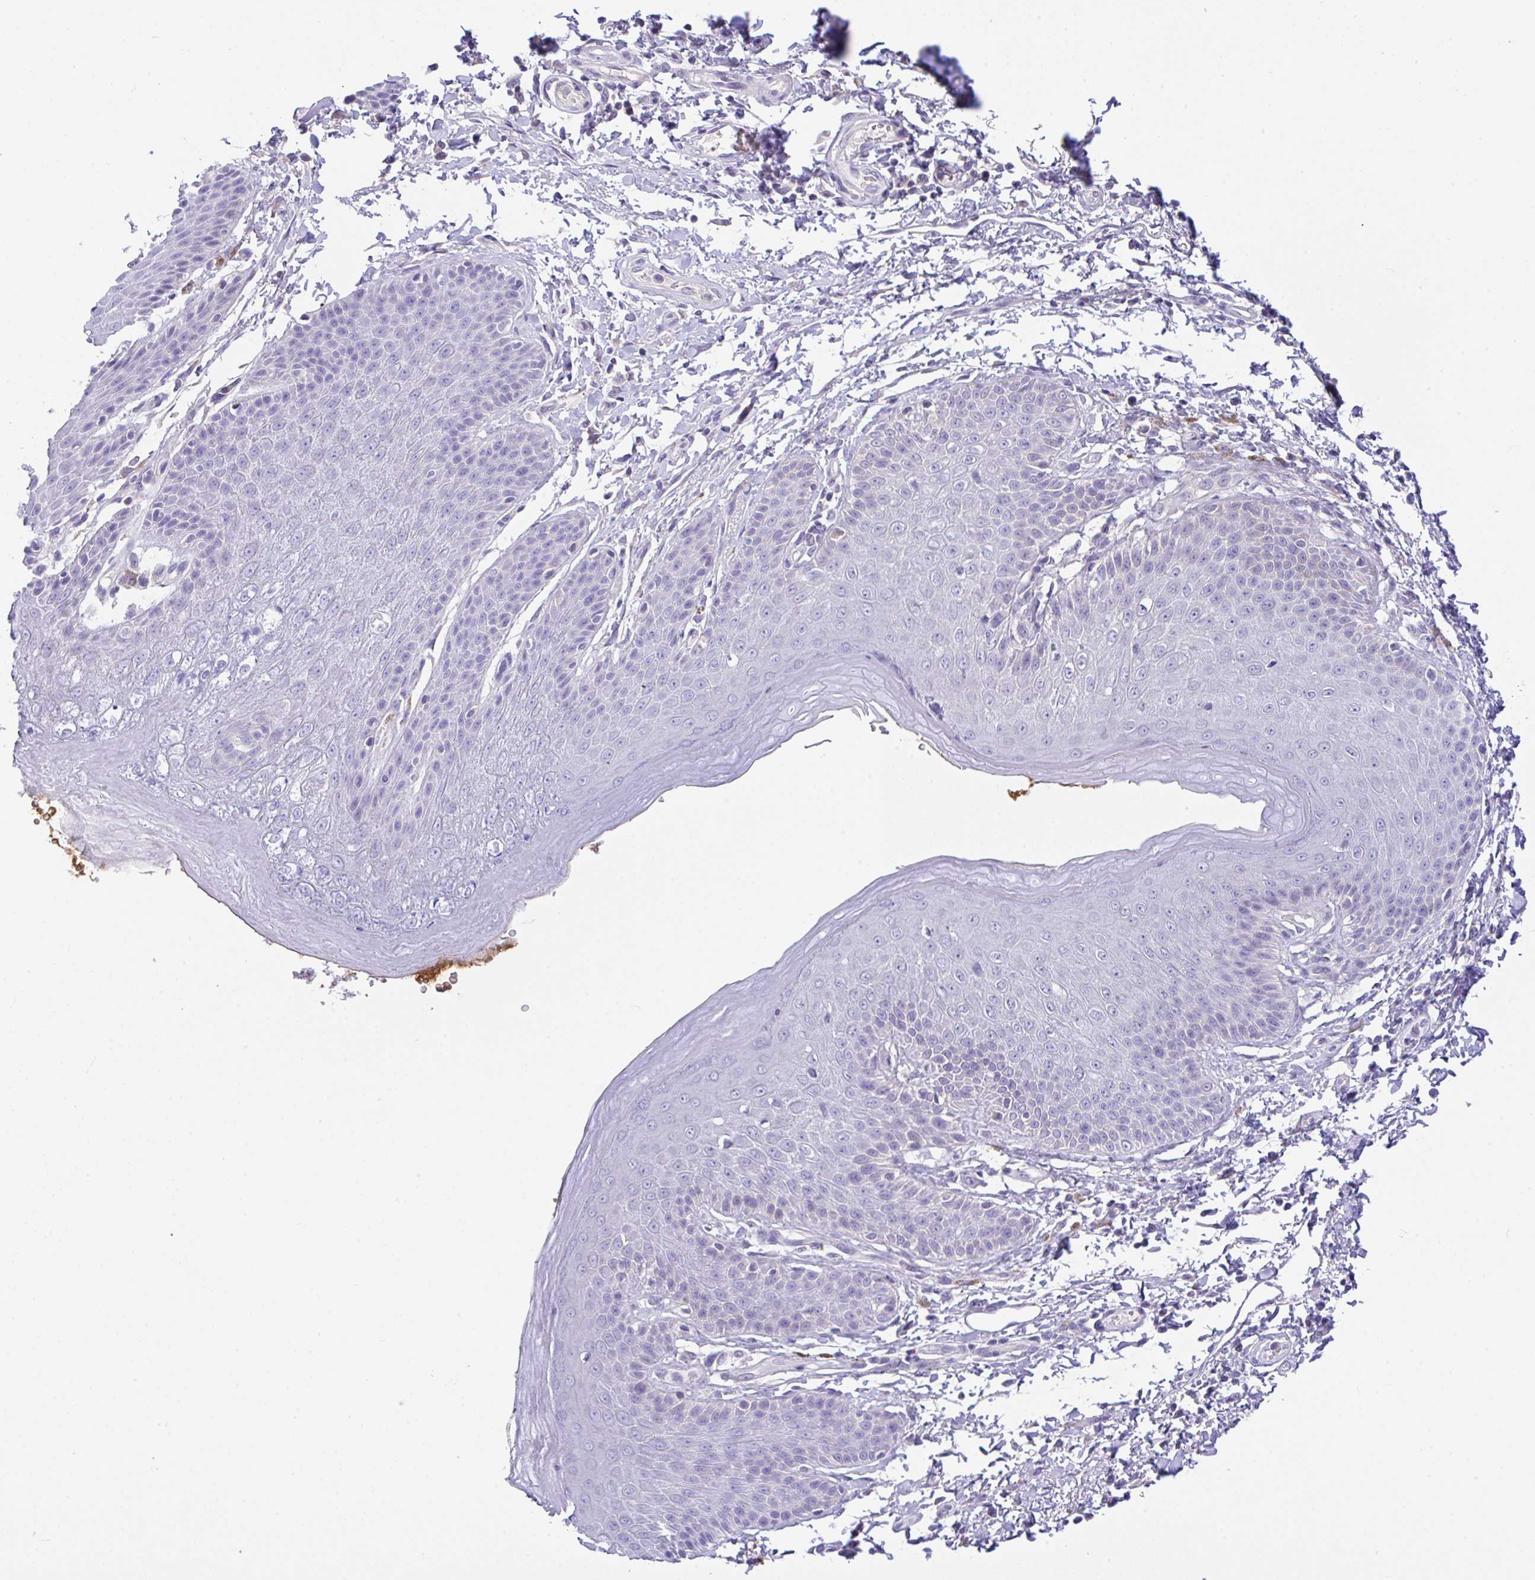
{"staining": {"intensity": "negative", "quantity": "none", "location": "none"}, "tissue": "skin", "cell_type": "Epidermal cells", "image_type": "normal", "snomed": [{"axis": "morphology", "description": "Normal tissue, NOS"}, {"axis": "topography", "description": "Peripheral nerve tissue"}], "caption": "The image exhibits no staining of epidermal cells in benign skin.", "gene": "SERPINE3", "patient": {"sex": "male", "age": 51}}